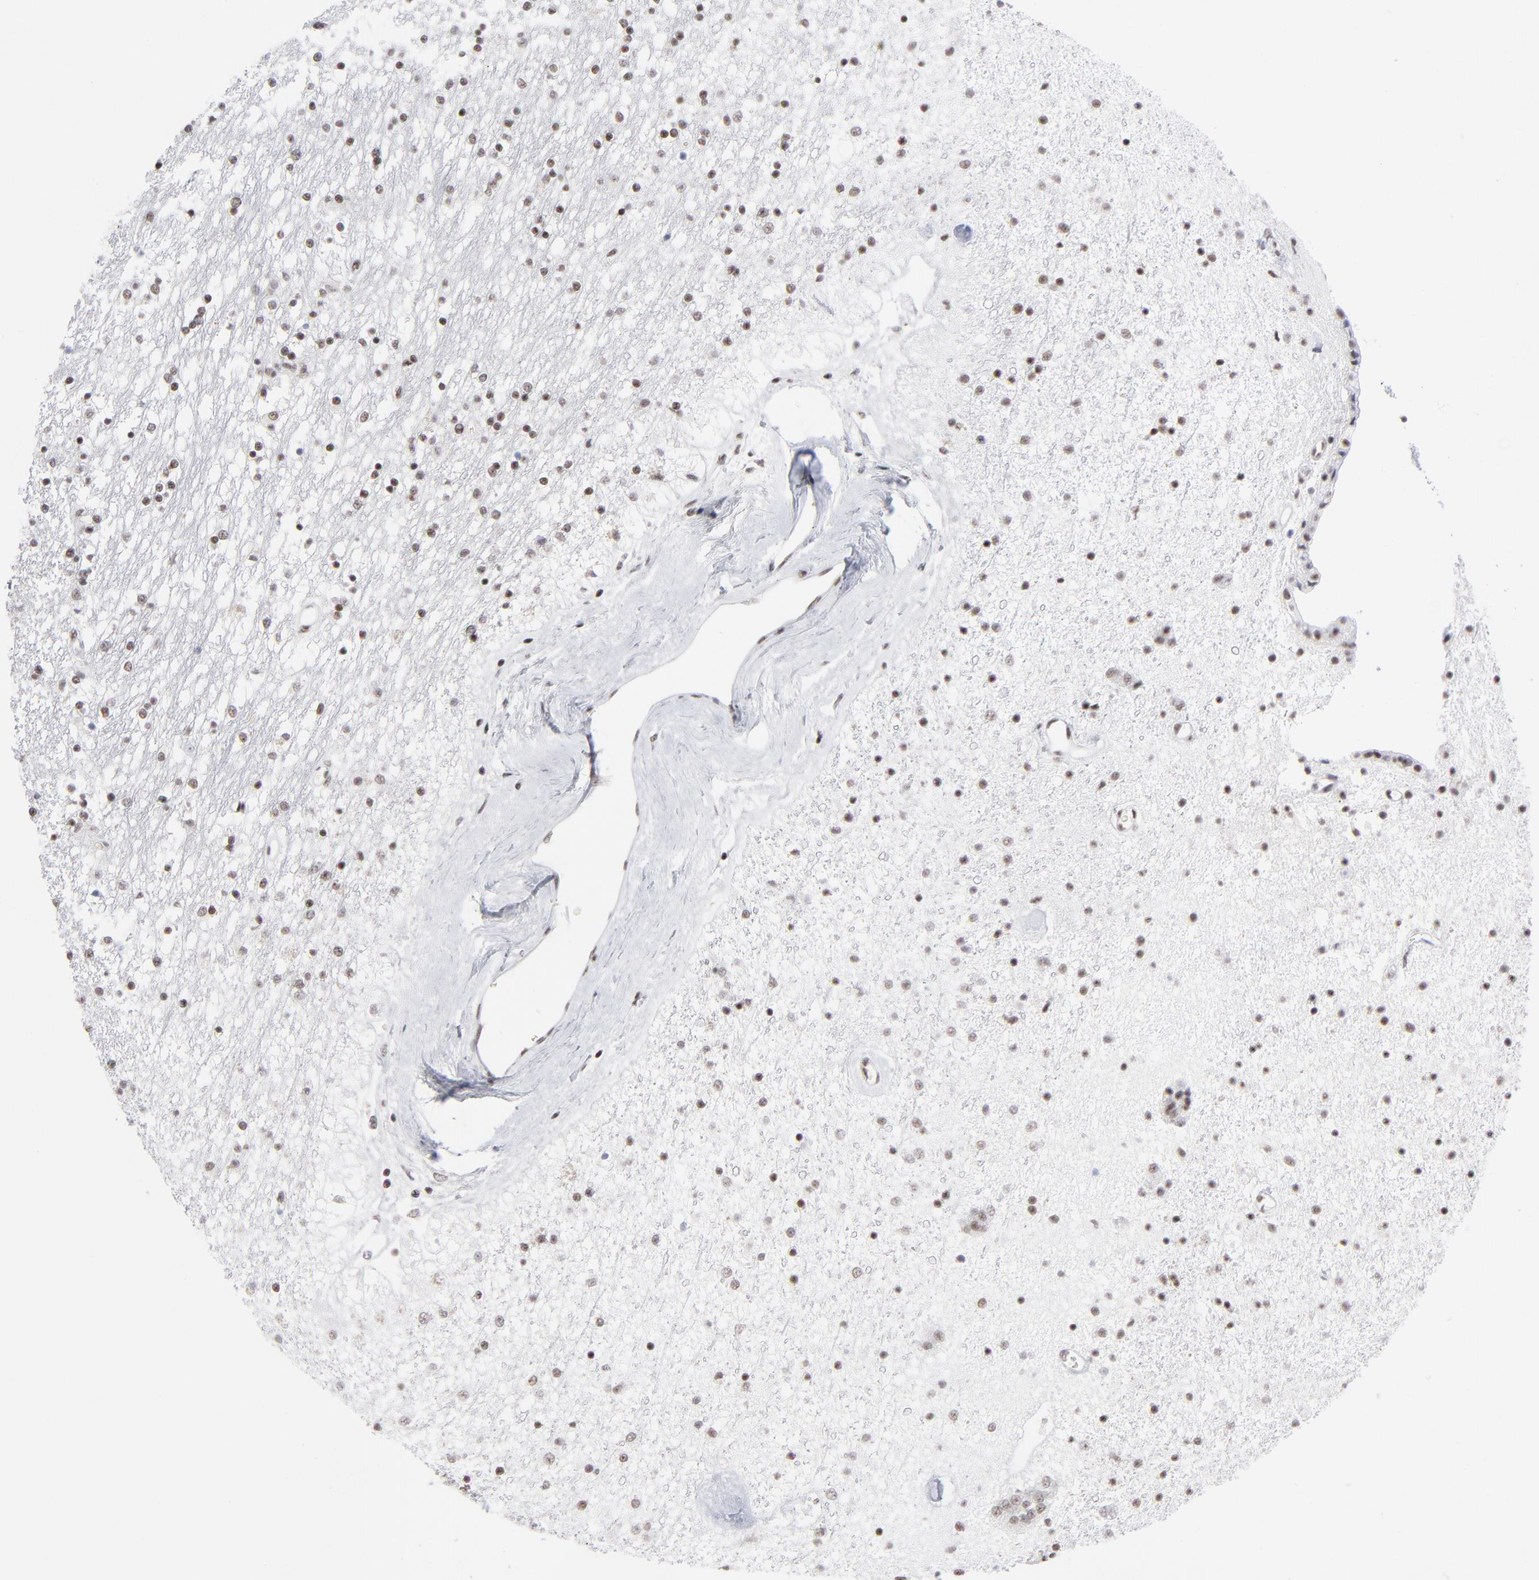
{"staining": {"intensity": "weak", "quantity": ">75%", "location": "nuclear"}, "tissue": "caudate", "cell_type": "Glial cells", "image_type": "normal", "snomed": [{"axis": "morphology", "description": "Normal tissue, NOS"}, {"axis": "topography", "description": "Lateral ventricle wall"}], "caption": "Protein expression analysis of unremarkable caudate reveals weak nuclear positivity in approximately >75% of glial cells.", "gene": "SP2", "patient": {"sex": "female", "age": 54}}